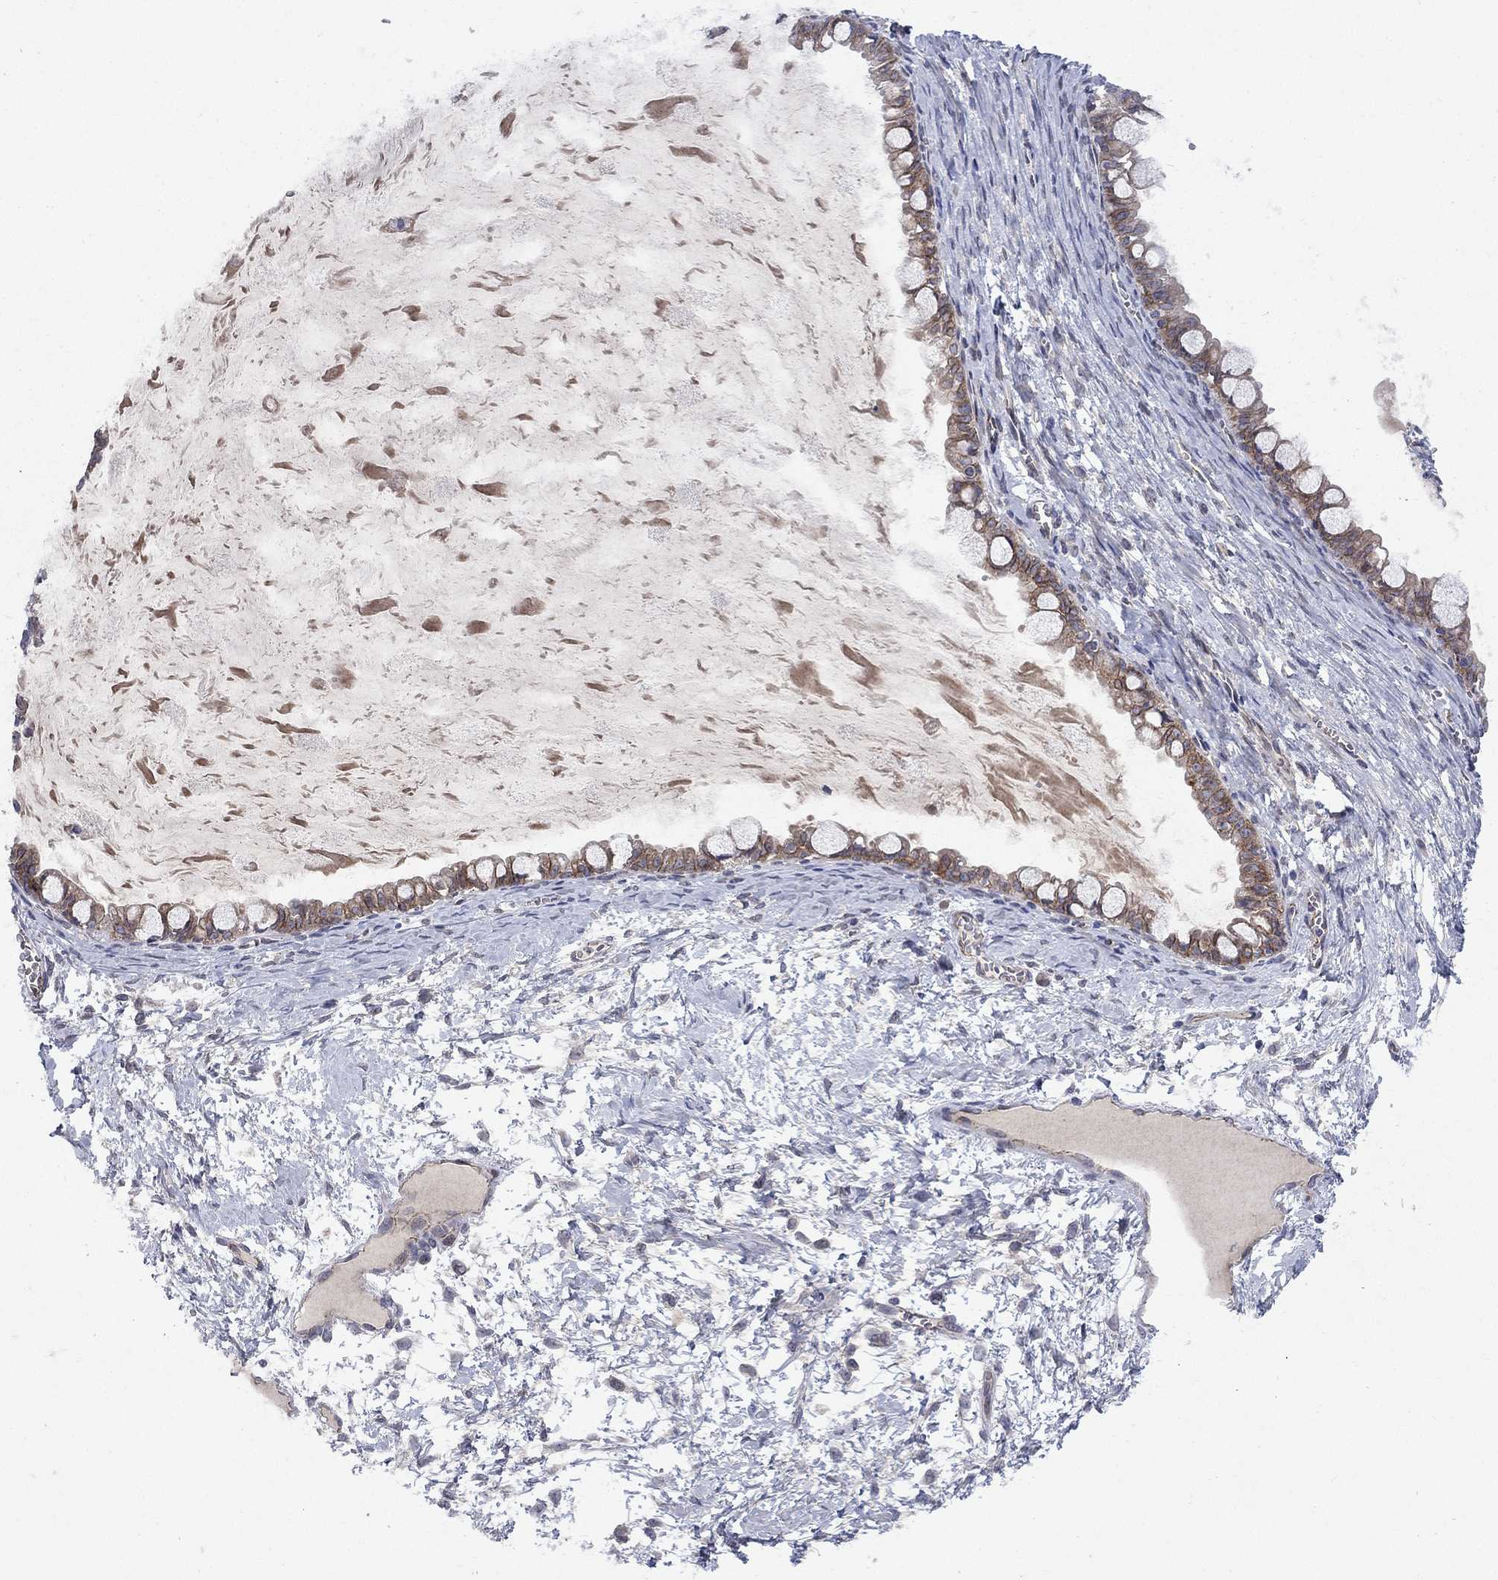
{"staining": {"intensity": "moderate", "quantity": ">75%", "location": "cytoplasmic/membranous"}, "tissue": "ovarian cancer", "cell_type": "Tumor cells", "image_type": "cancer", "snomed": [{"axis": "morphology", "description": "Cystadenocarcinoma, mucinous, NOS"}, {"axis": "topography", "description": "Ovary"}], "caption": "IHC image of neoplastic tissue: ovarian mucinous cystadenocarcinoma stained using IHC displays medium levels of moderate protein expression localized specifically in the cytoplasmic/membranous of tumor cells, appearing as a cytoplasmic/membranous brown color.", "gene": "EMC9", "patient": {"sex": "female", "age": 63}}